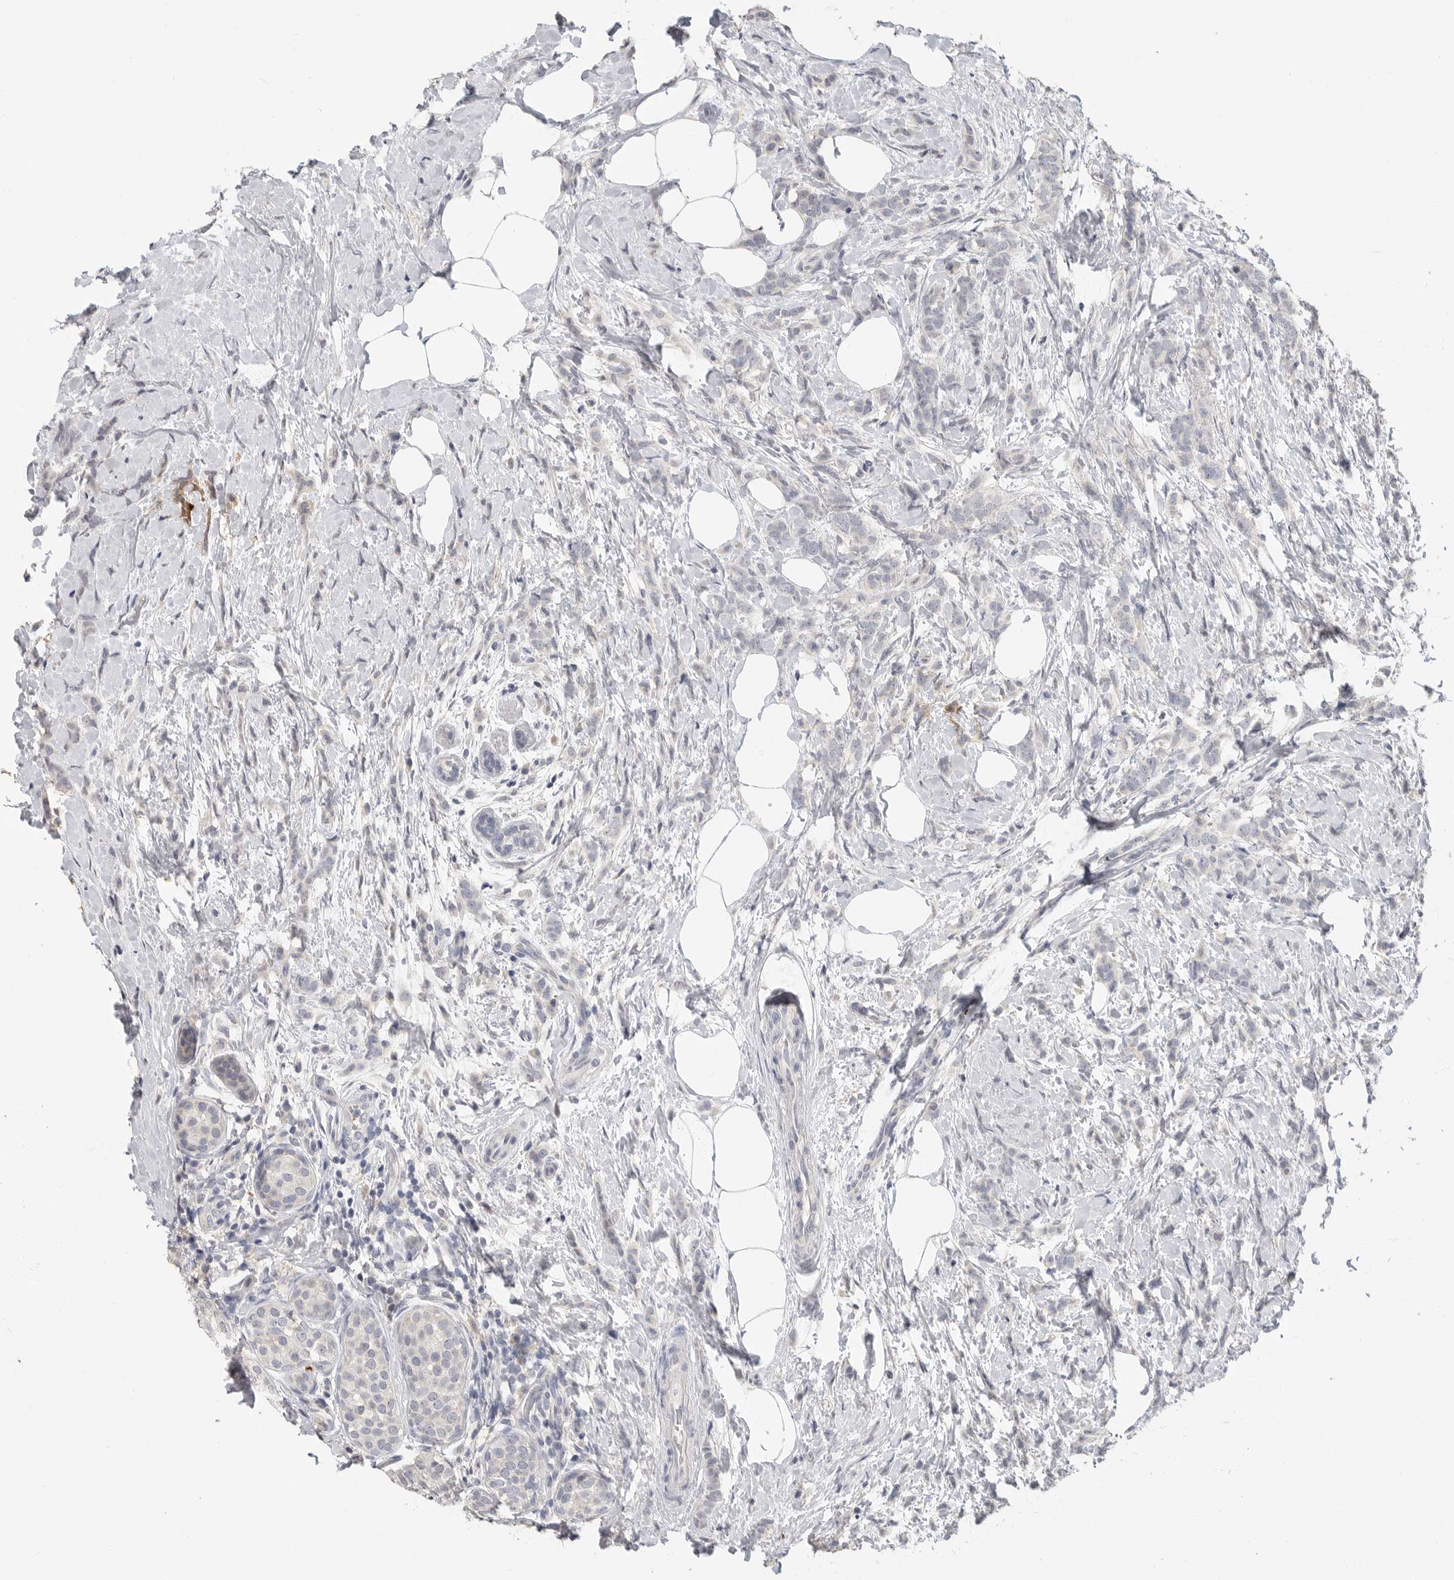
{"staining": {"intensity": "negative", "quantity": "none", "location": "none"}, "tissue": "breast cancer", "cell_type": "Tumor cells", "image_type": "cancer", "snomed": [{"axis": "morphology", "description": "Lobular carcinoma, in situ"}, {"axis": "morphology", "description": "Lobular carcinoma"}, {"axis": "topography", "description": "Breast"}], "caption": "Immunohistochemical staining of human breast cancer displays no significant positivity in tumor cells. The staining is performed using DAB (3,3'-diaminobenzidine) brown chromogen with nuclei counter-stained in using hematoxylin.", "gene": "LTBR", "patient": {"sex": "female", "age": 41}}